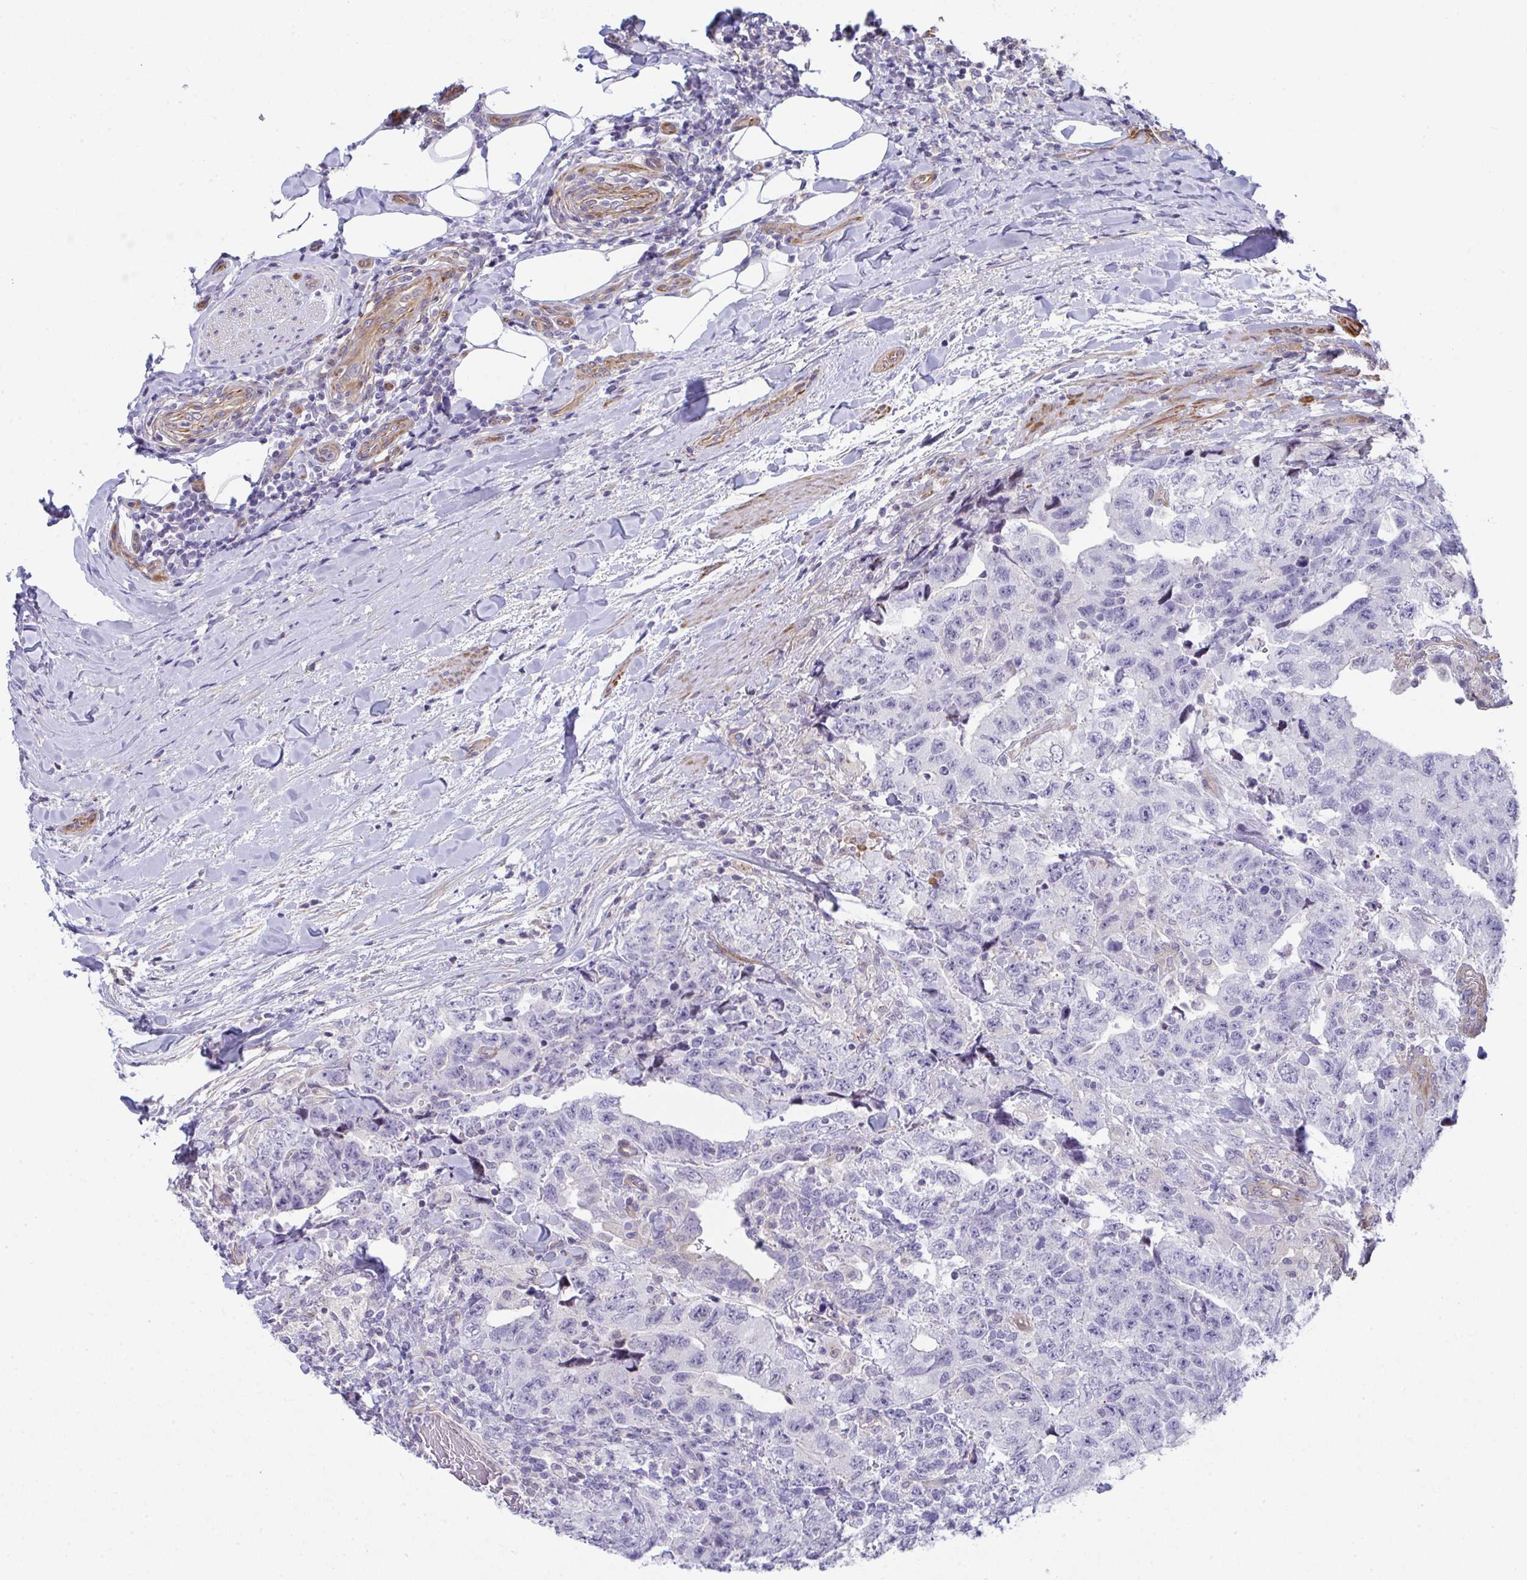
{"staining": {"intensity": "negative", "quantity": "none", "location": "none"}, "tissue": "testis cancer", "cell_type": "Tumor cells", "image_type": "cancer", "snomed": [{"axis": "morphology", "description": "Carcinoma, Embryonal, NOS"}, {"axis": "topography", "description": "Testis"}], "caption": "A high-resolution photomicrograph shows immunohistochemistry staining of embryonal carcinoma (testis), which displays no significant expression in tumor cells.", "gene": "MYL12A", "patient": {"sex": "male", "age": 24}}